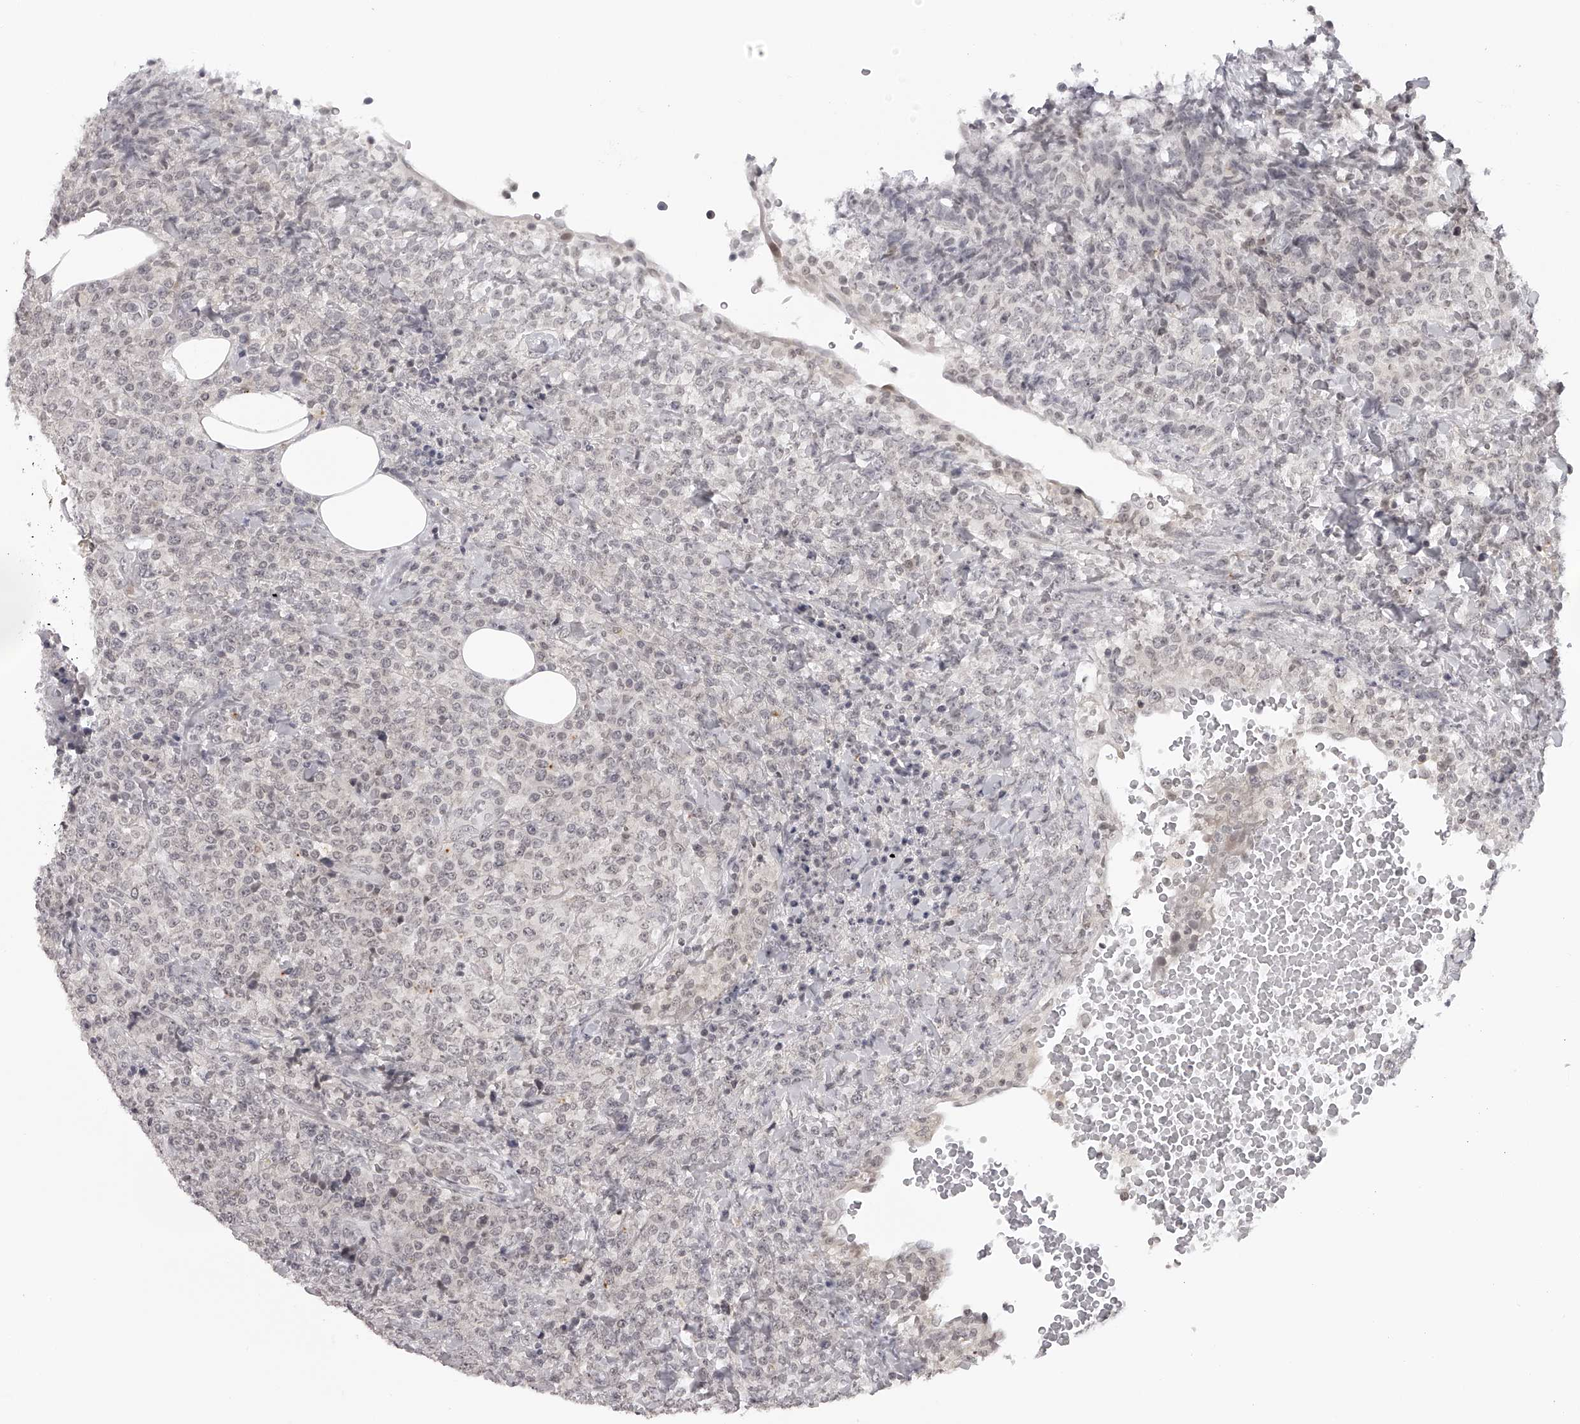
{"staining": {"intensity": "negative", "quantity": "none", "location": "none"}, "tissue": "lymphoma", "cell_type": "Tumor cells", "image_type": "cancer", "snomed": [{"axis": "morphology", "description": "Malignant lymphoma, non-Hodgkin's type, High grade"}, {"axis": "topography", "description": "Lymph node"}], "caption": "Immunohistochemistry (IHC) photomicrograph of neoplastic tissue: lymphoma stained with DAB (3,3'-diaminobenzidine) displays no significant protein expression in tumor cells.", "gene": "RNF220", "patient": {"sex": "male", "age": 13}}